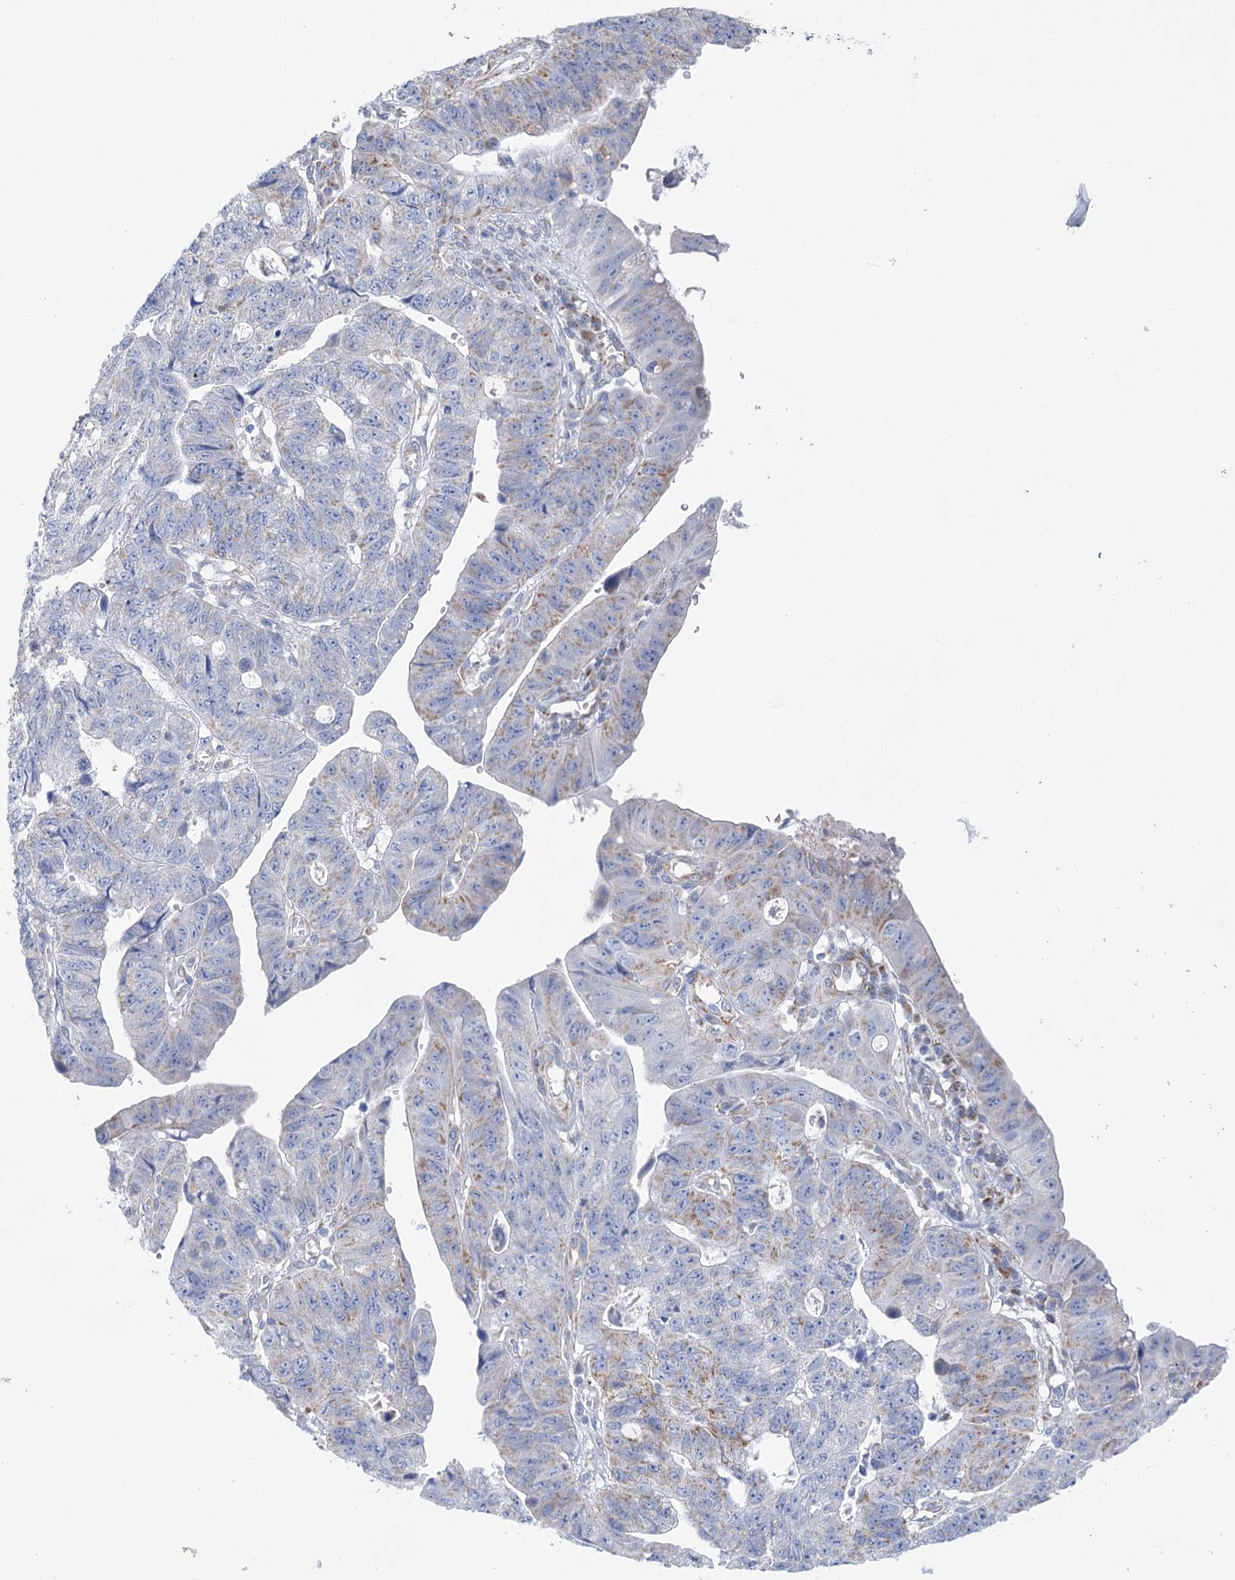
{"staining": {"intensity": "moderate", "quantity": "<25%", "location": "cytoplasmic/membranous"}, "tissue": "stomach cancer", "cell_type": "Tumor cells", "image_type": "cancer", "snomed": [{"axis": "morphology", "description": "Adenocarcinoma, NOS"}, {"axis": "topography", "description": "Stomach"}], "caption": "Protein expression analysis of stomach cancer (adenocarcinoma) shows moderate cytoplasmic/membranous positivity in about <25% of tumor cells. The staining is performed using DAB (3,3'-diaminobenzidine) brown chromogen to label protein expression. The nuclei are counter-stained blue using hematoxylin.", "gene": "DHTKD1", "patient": {"sex": "male", "age": 59}}